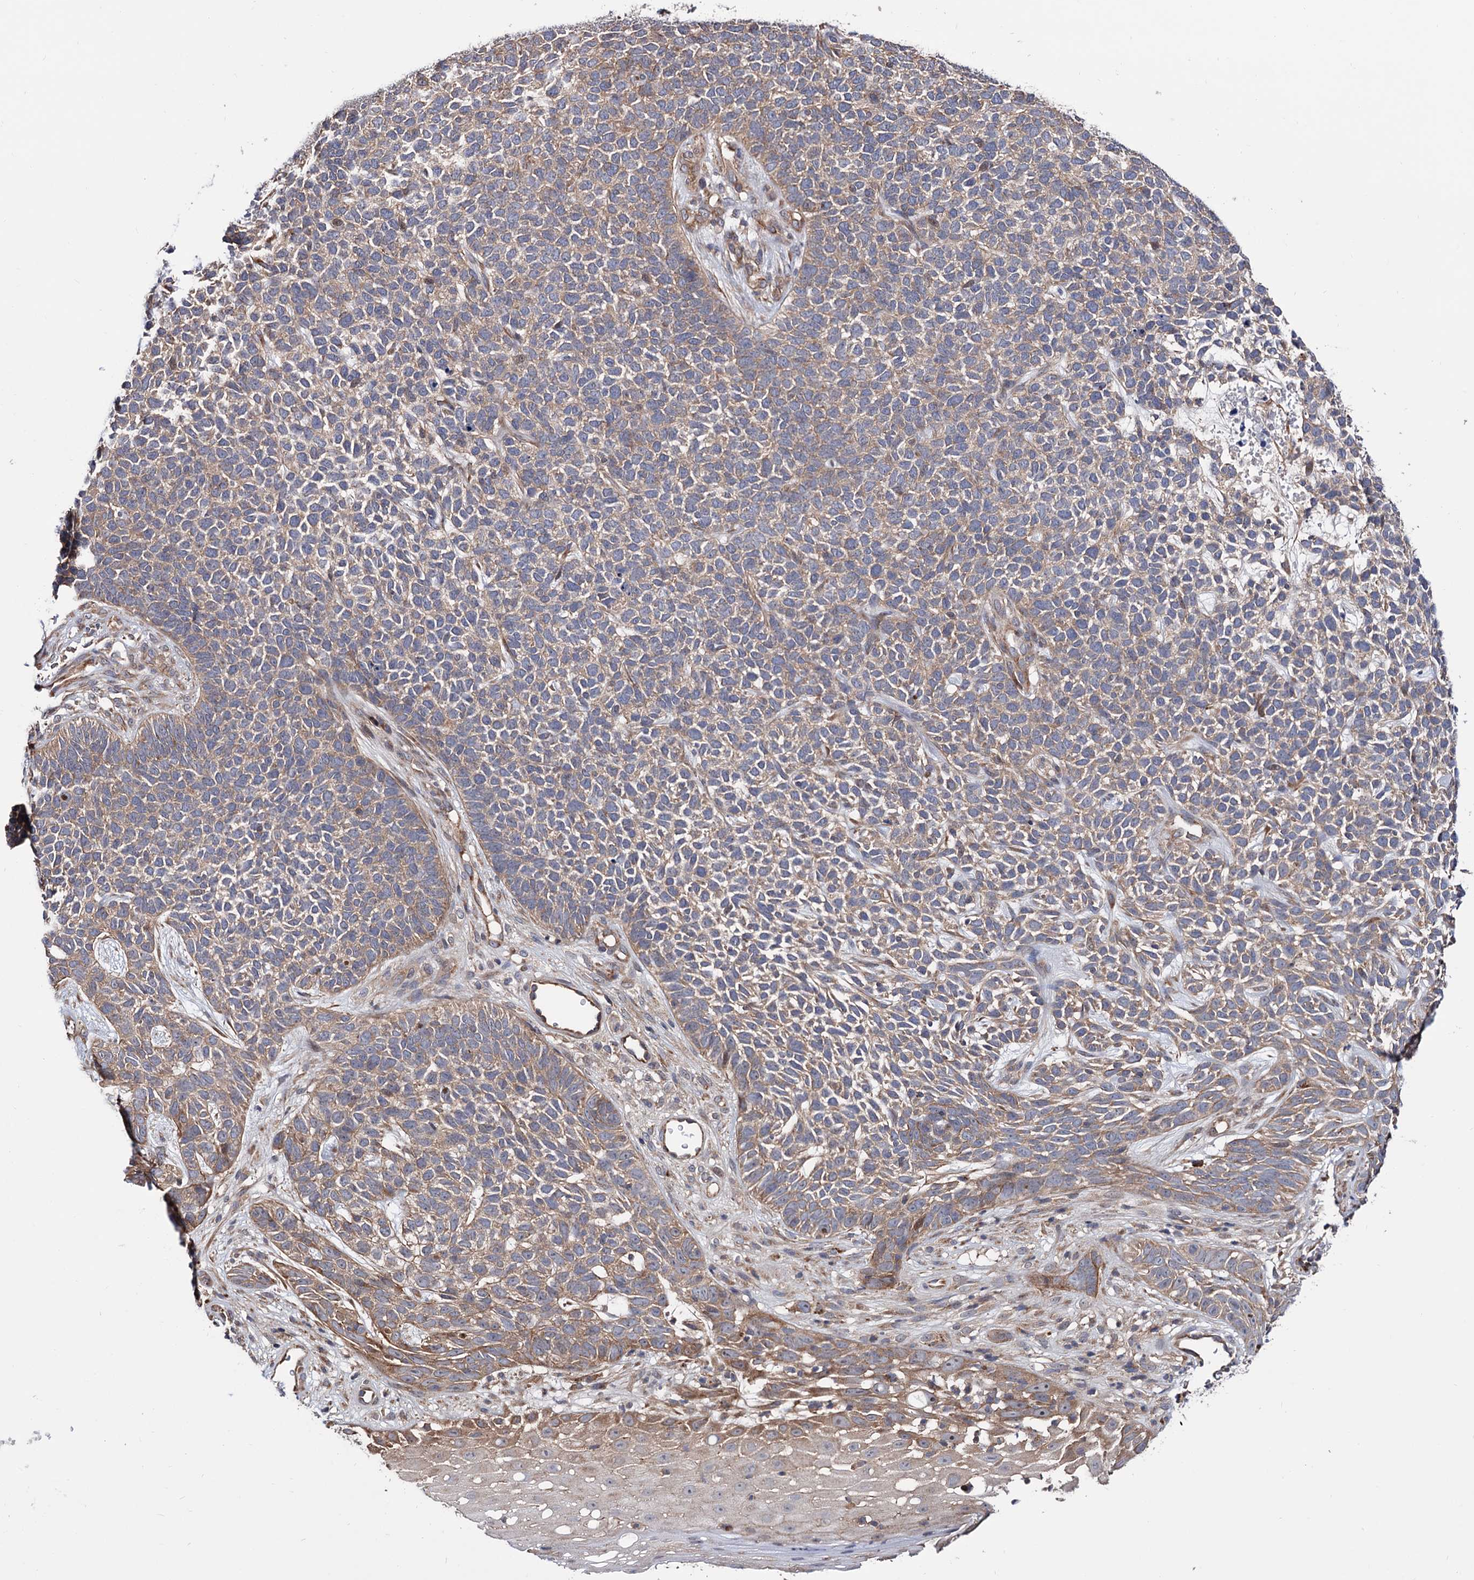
{"staining": {"intensity": "weak", "quantity": ">75%", "location": "cytoplasmic/membranous"}, "tissue": "skin cancer", "cell_type": "Tumor cells", "image_type": "cancer", "snomed": [{"axis": "morphology", "description": "Basal cell carcinoma"}, {"axis": "topography", "description": "Skin"}], "caption": "The micrograph reveals staining of skin basal cell carcinoma, revealing weak cytoplasmic/membranous protein expression (brown color) within tumor cells.", "gene": "FERMT2", "patient": {"sex": "female", "age": 84}}